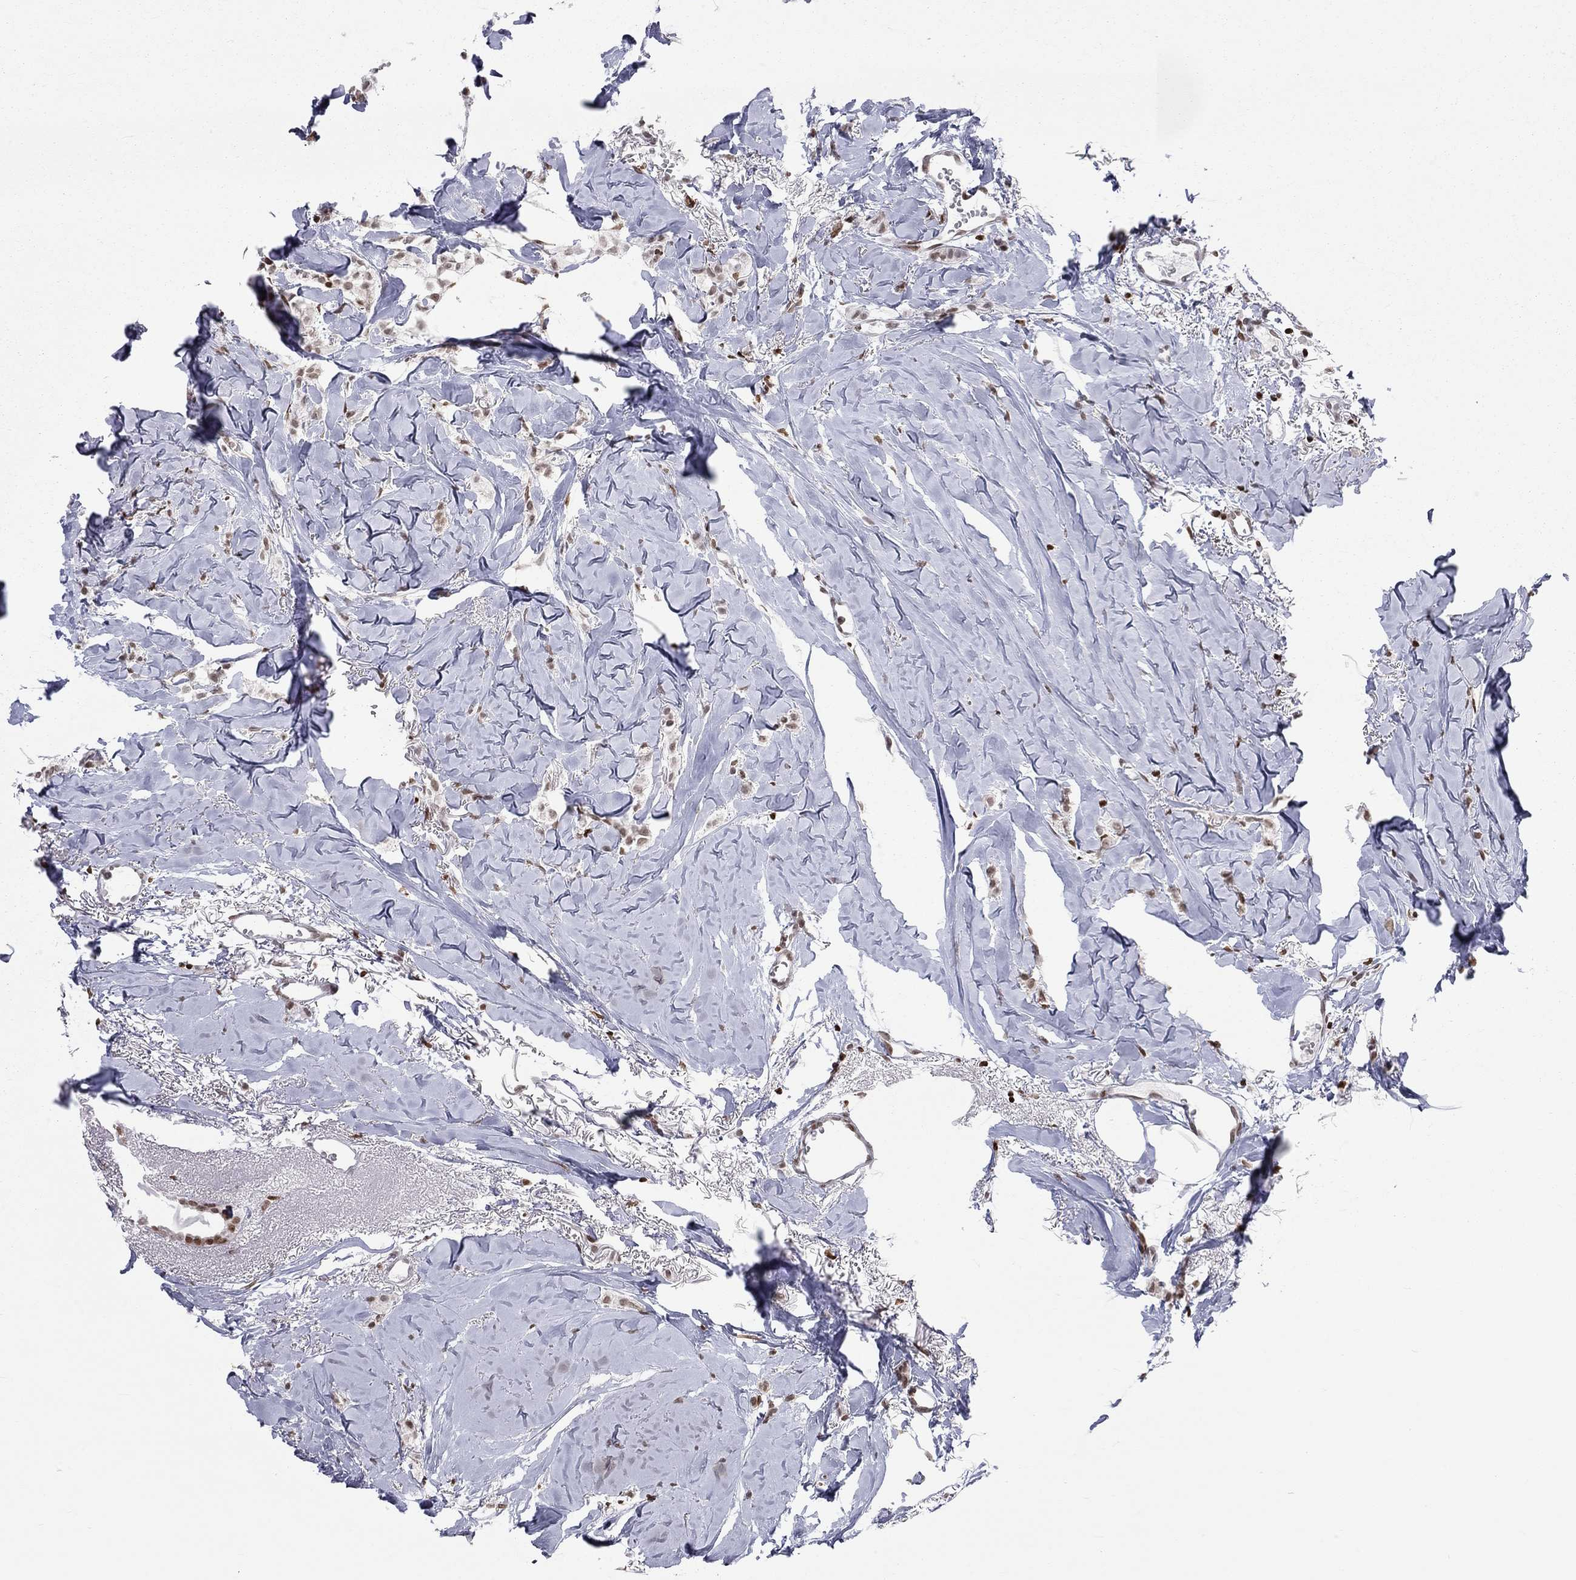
{"staining": {"intensity": "moderate", "quantity": "<25%", "location": "nuclear"}, "tissue": "breast cancer", "cell_type": "Tumor cells", "image_type": "cancer", "snomed": [{"axis": "morphology", "description": "Duct carcinoma"}, {"axis": "topography", "description": "Breast"}], "caption": "This image shows IHC staining of human breast cancer, with low moderate nuclear expression in about <25% of tumor cells.", "gene": "H2AX", "patient": {"sex": "female", "age": 85}}